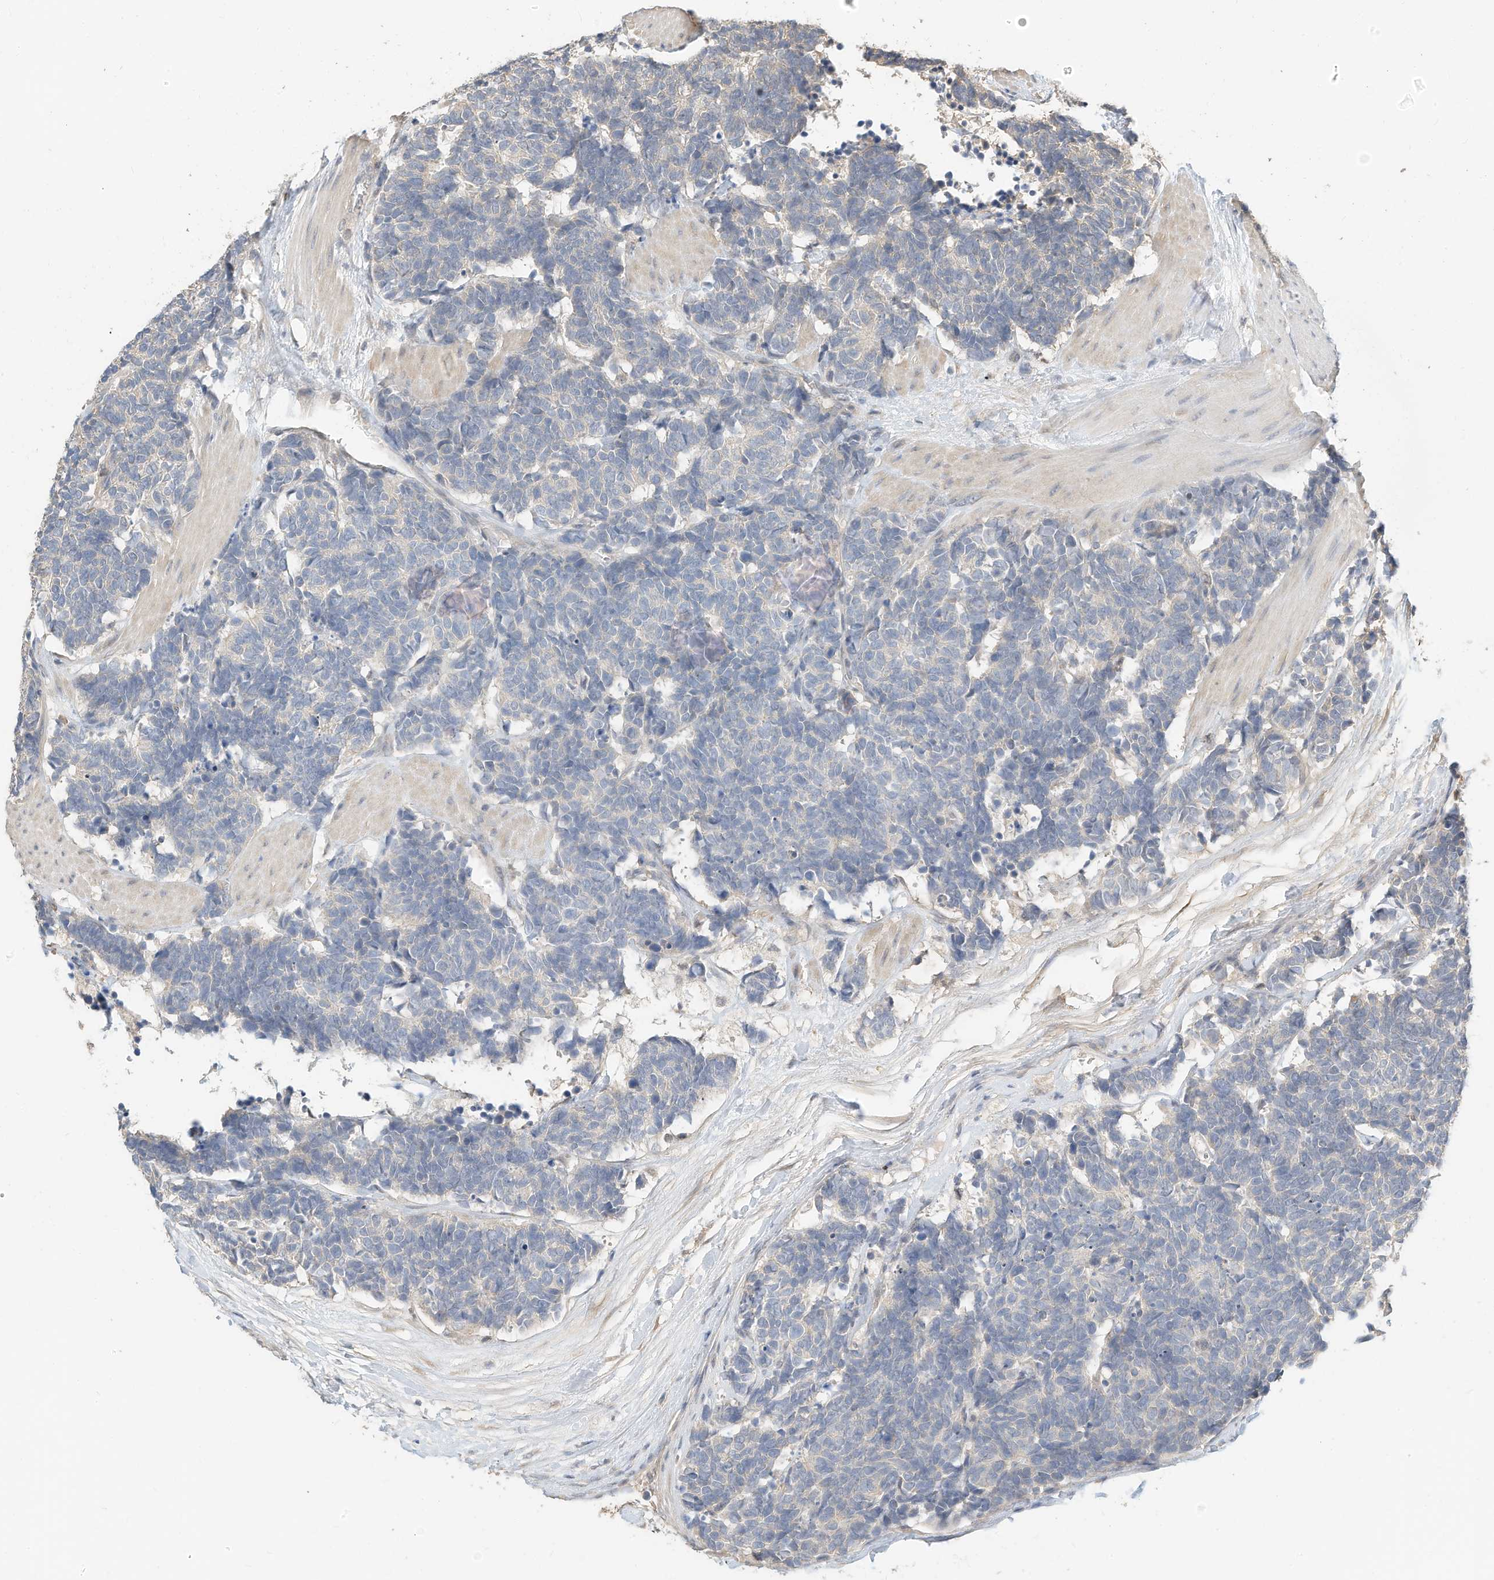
{"staining": {"intensity": "negative", "quantity": "none", "location": "none"}, "tissue": "carcinoid", "cell_type": "Tumor cells", "image_type": "cancer", "snomed": [{"axis": "morphology", "description": "Carcinoma, NOS"}, {"axis": "morphology", "description": "Carcinoid, malignant, NOS"}, {"axis": "topography", "description": "Urinary bladder"}], "caption": "IHC photomicrograph of human carcinoid stained for a protein (brown), which shows no expression in tumor cells.", "gene": "OFD1", "patient": {"sex": "male", "age": 57}}